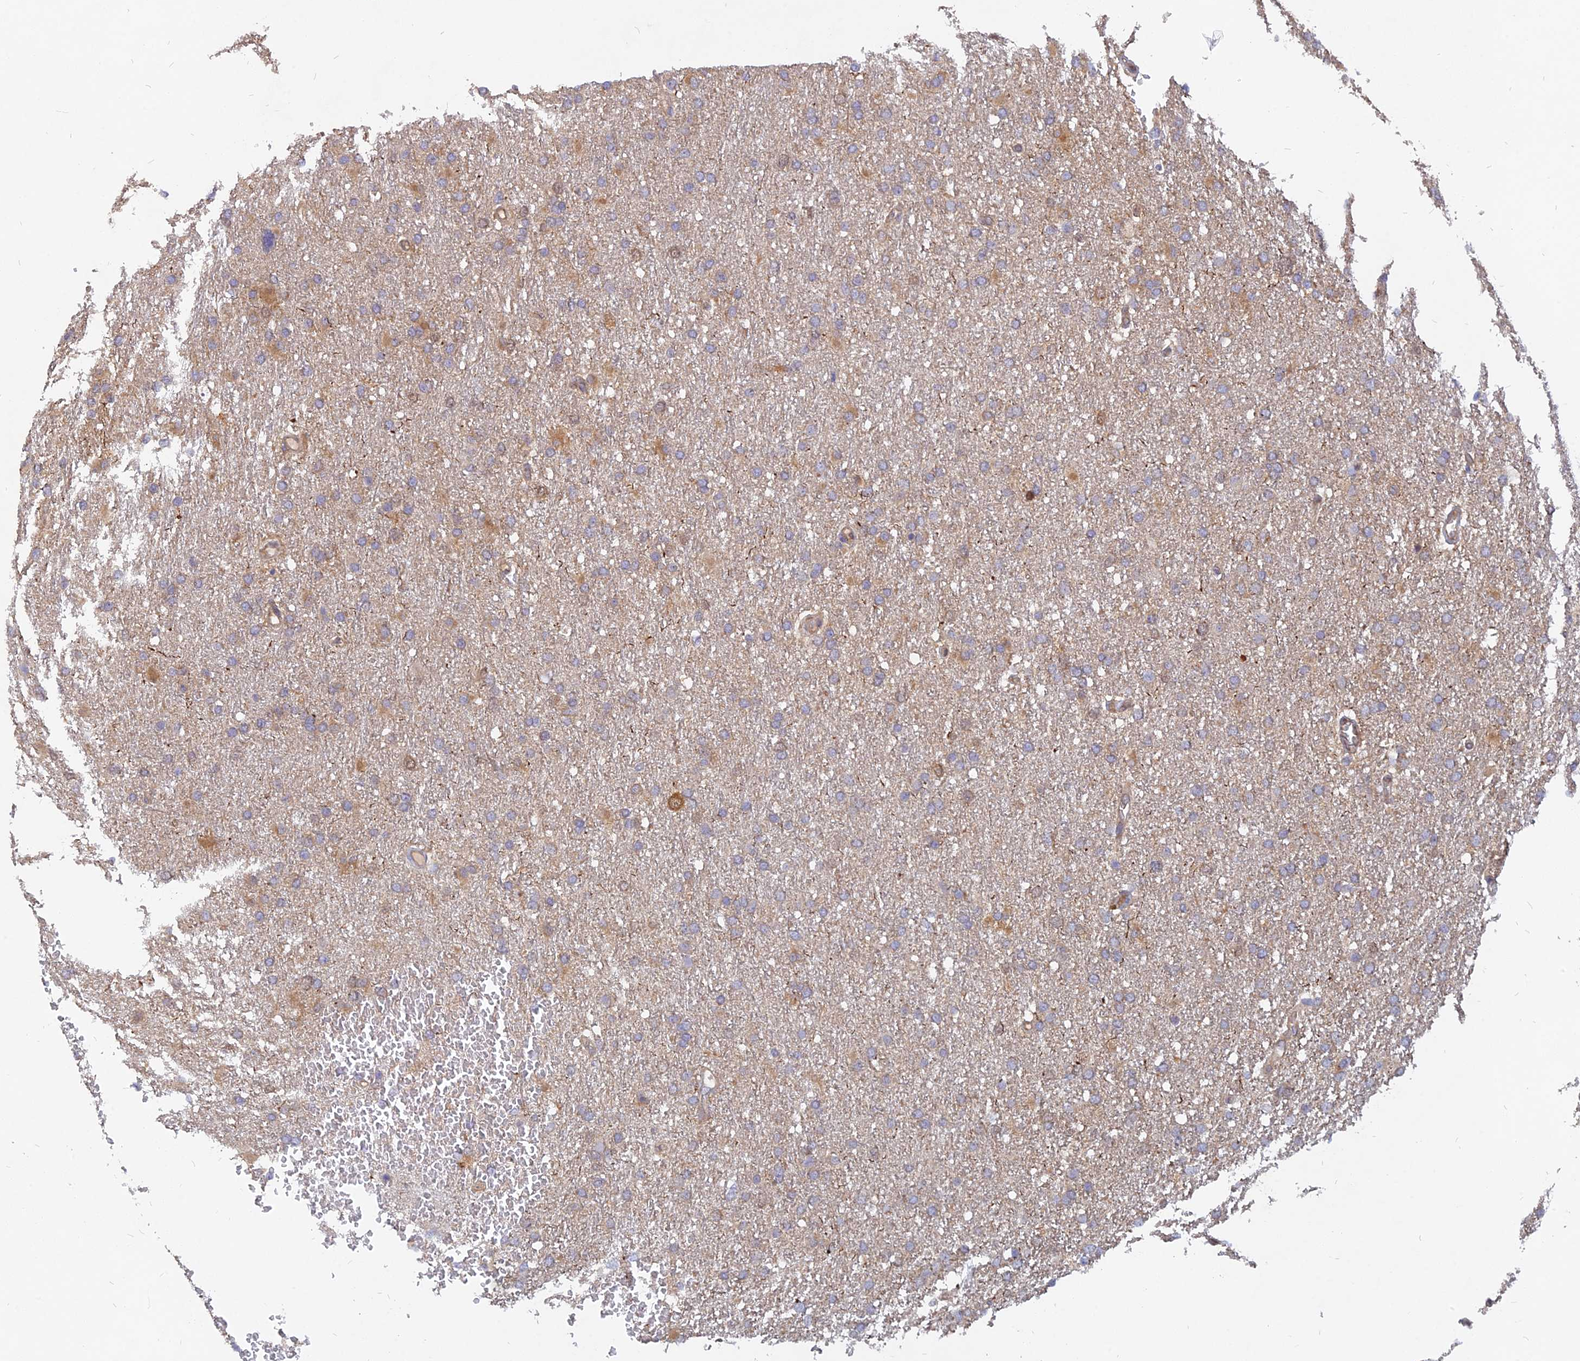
{"staining": {"intensity": "weak", "quantity": "<25%", "location": "cytoplasmic/membranous"}, "tissue": "glioma", "cell_type": "Tumor cells", "image_type": "cancer", "snomed": [{"axis": "morphology", "description": "Glioma, malignant, High grade"}, {"axis": "topography", "description": "Cerebral cortex"}], "caption": "Immunohistochemistry image of neoplastic tissue: human glioma stained with DAB displays no significant protein positivity in tumor cells.", "gene": "ARL2BP", "patient": {"sex": "female", "age": 36}}